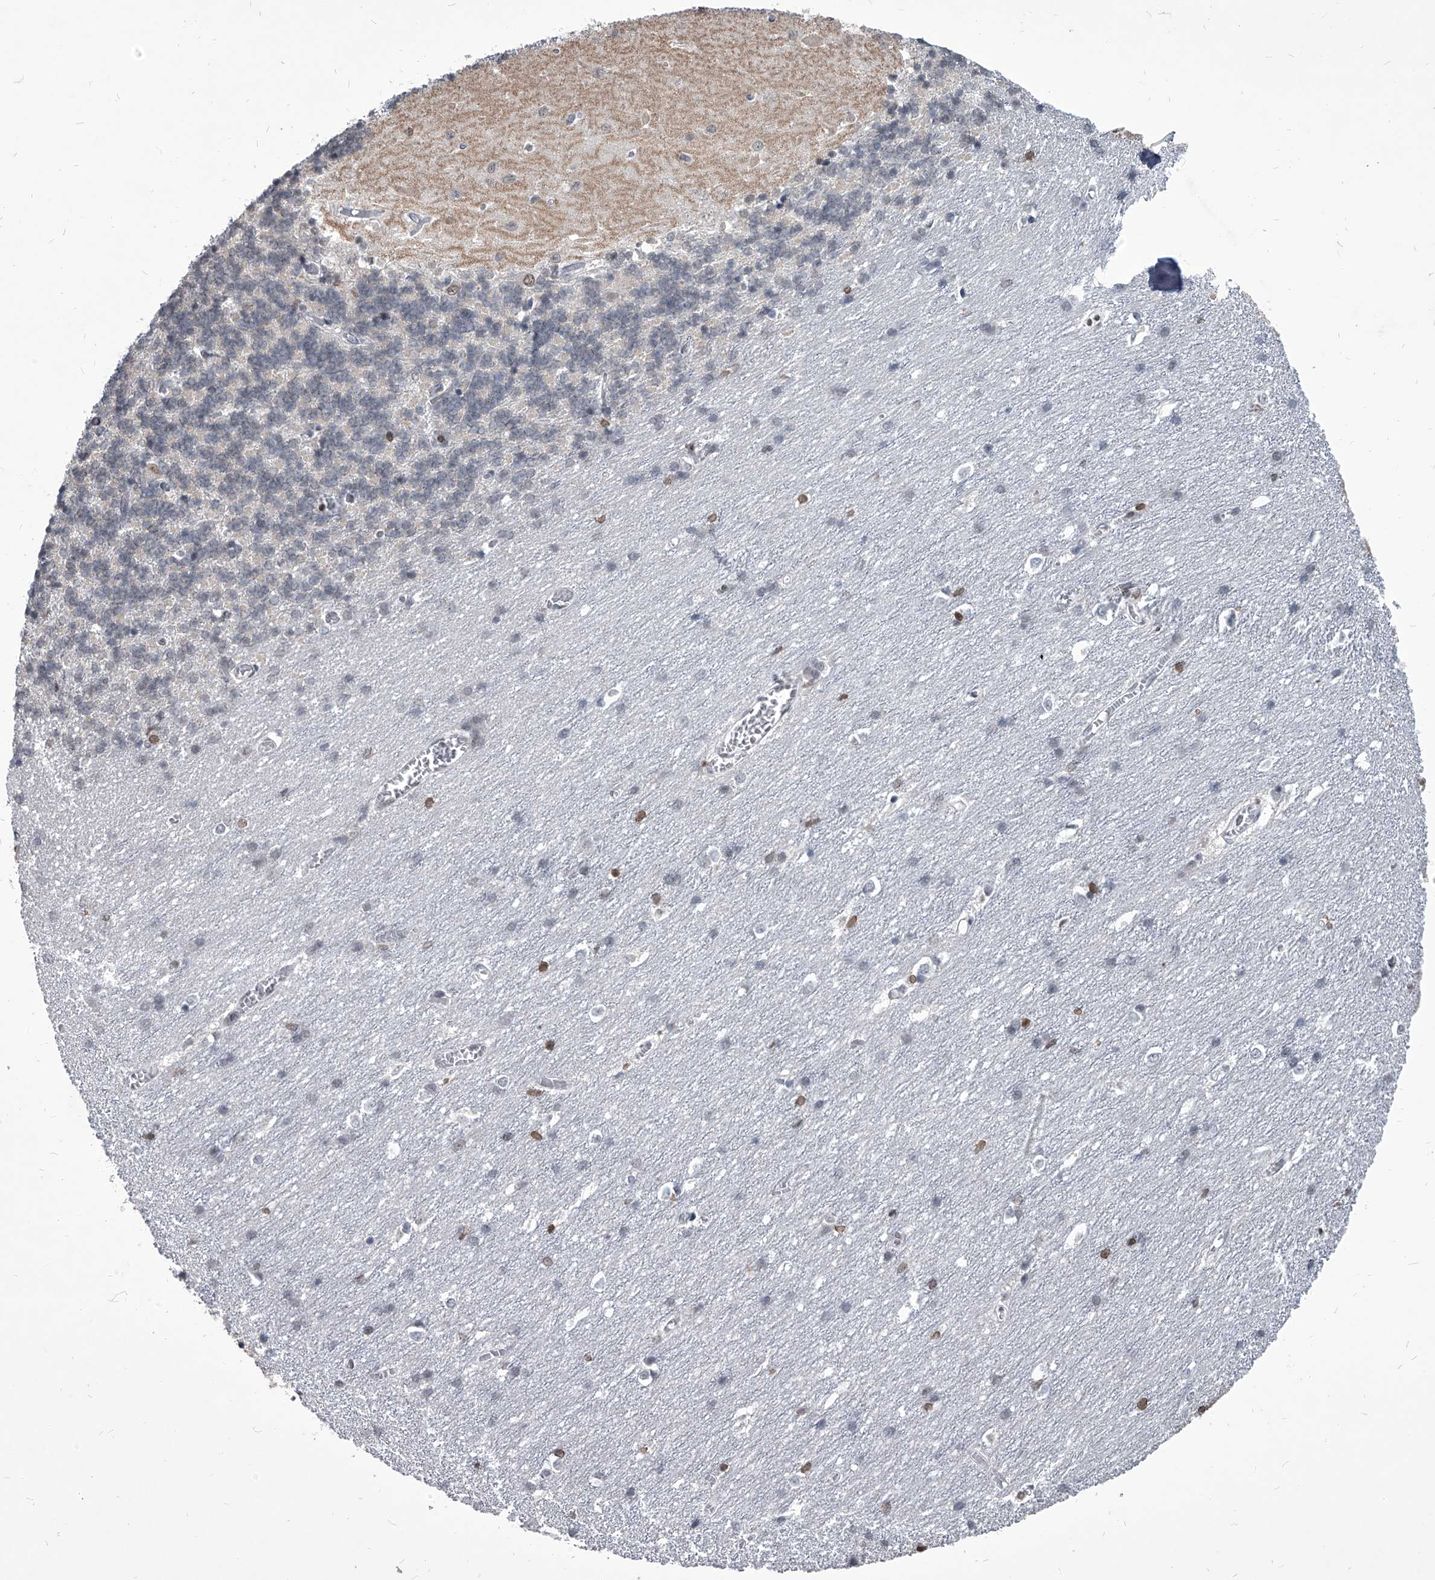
{"staining": {"intensity": "negative", "quantity": "none", "location": "none"}, "tissue": "cerebellum", "cell_type": "Cells in granular layer", "image_type": "normal", "snomed": [{"axis": "morphology", "description": "Normal tissue, NOS"}, {"axis": "topography", "description": "Cerebellum"}], "caption": "Histopathology image shows no significant protein expression in cells in granular layer of benign cerebellum. Nuclei are stained in blue.", "gene": "PPIL4", "patient": {"sex": "male", "age": 37}}